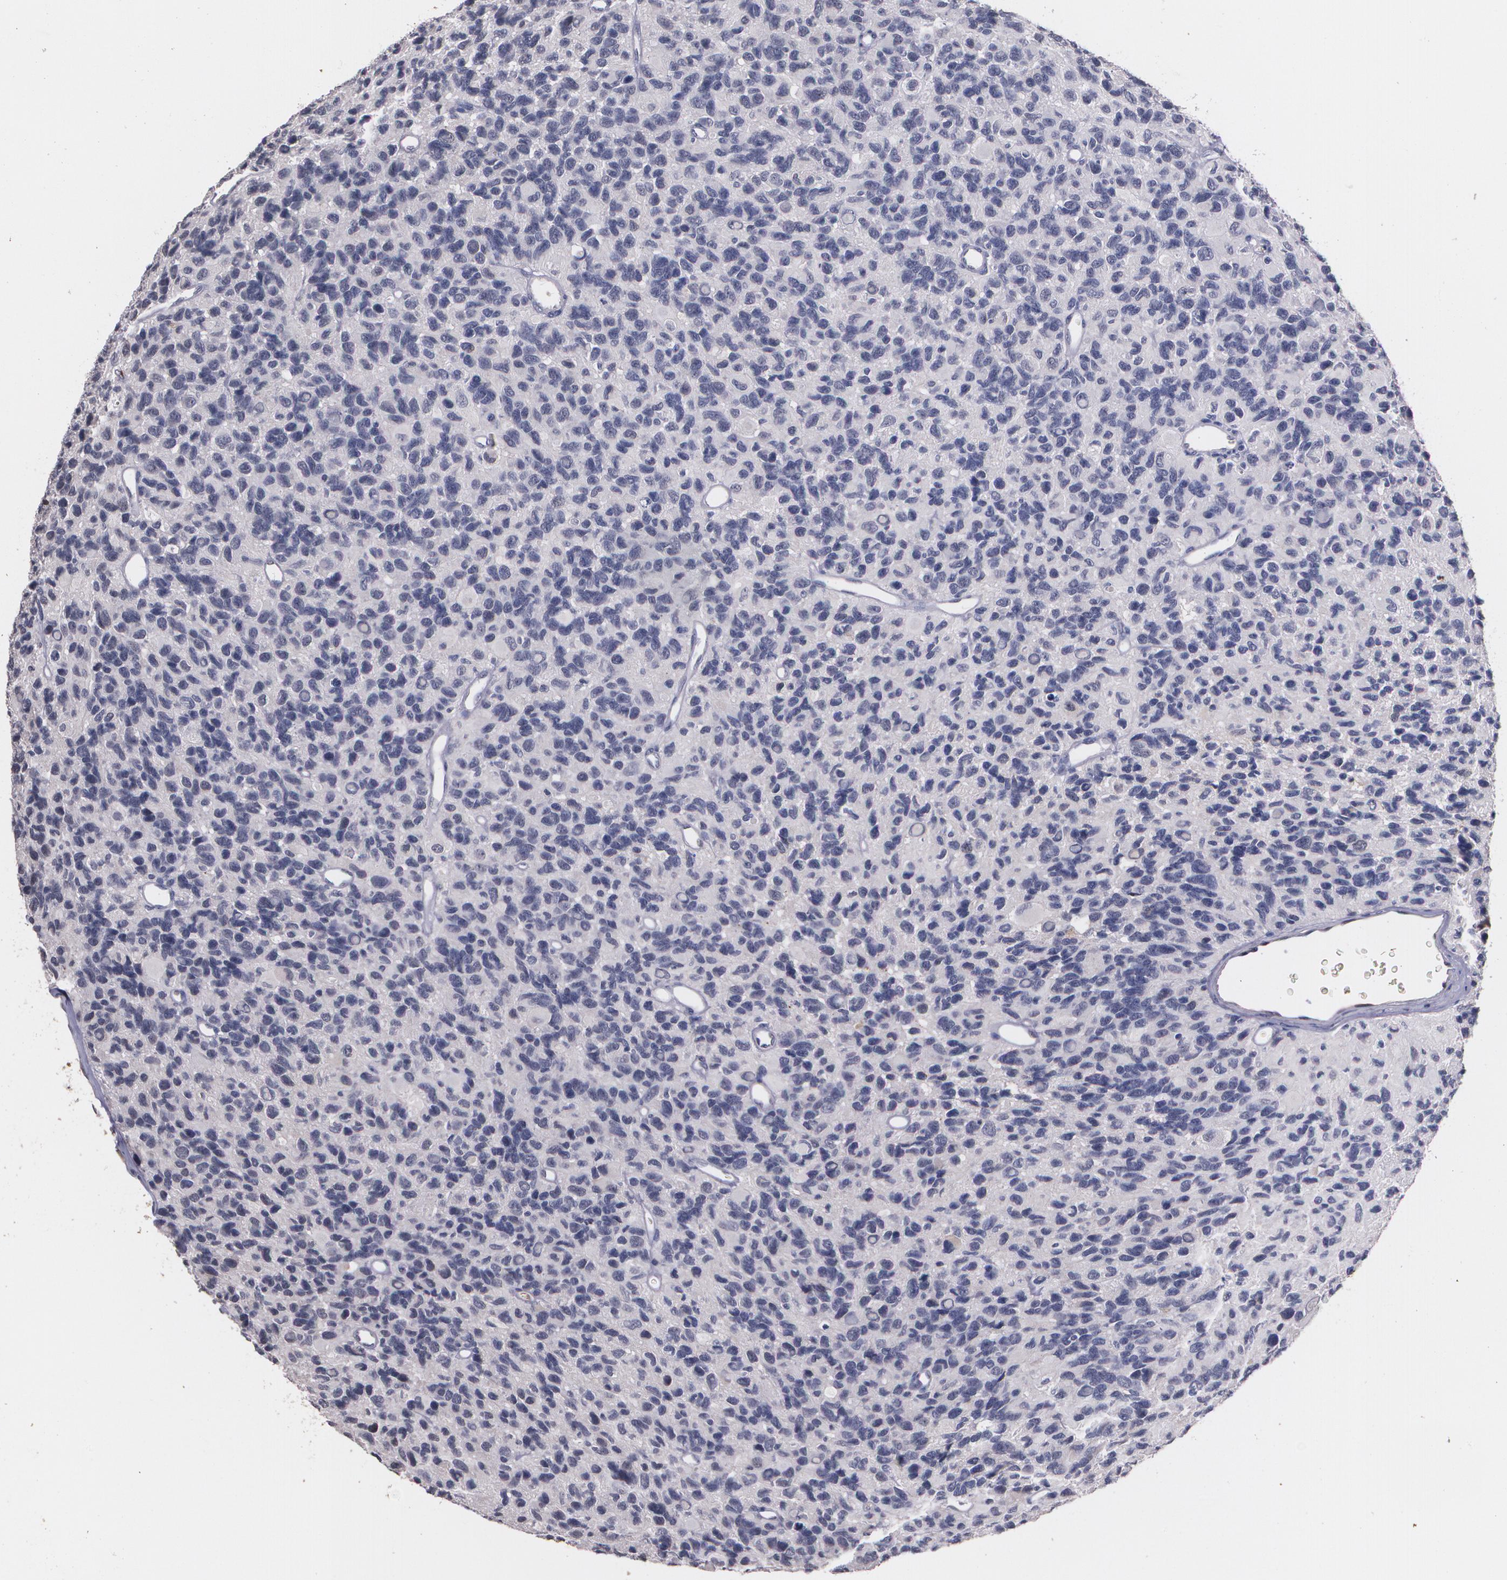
{"staining": {"intensity": "negative", "quantity": "none", "location": "none"}, "tissue": "glioma", "cell_type": "Tumor cells", "image_type": "cancer", "snomed": [{"axis": "morphology", "description": "Glioma, malignant, High grade"}, {"axis": "topography", "description": "Brain"}], "caption": "Immunohistochemistry of human glioma exhibits no expression in tumor cells.", "gene": "PTS", "patient": {"sex": "male", "age": 77}}